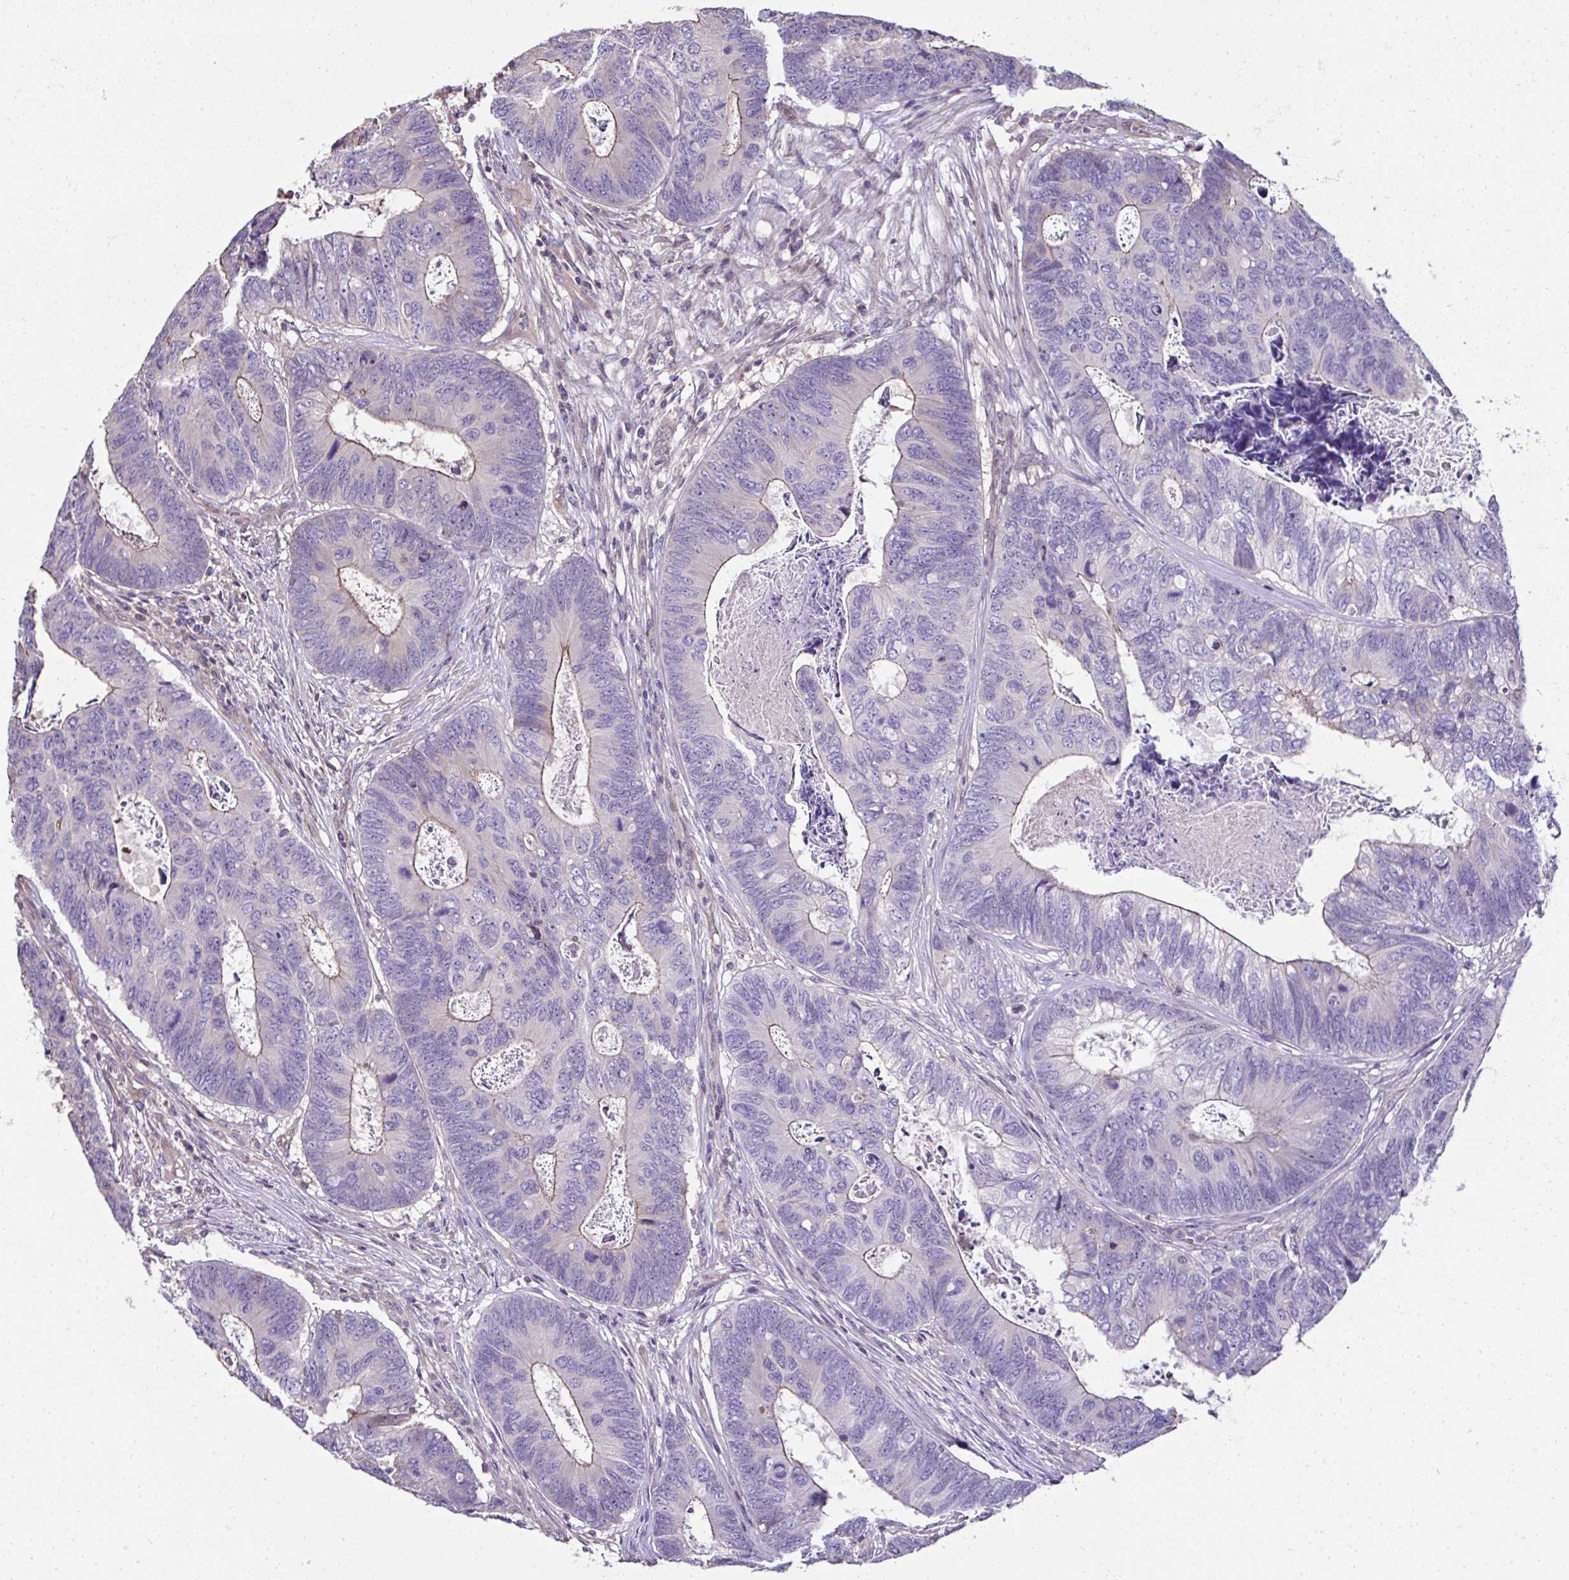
{"staining": {"intensity": "negative", "quantity": "none", "location": "none"}, "tissue": "colorectal cancer", "cell_type": "Tumor cells", "image_type": "cancer", "snomed": [{"axis": "morphology", "description": "Adenocarcinoma, NOS"}, {"axis": "topography", "description": "Colon"}], "caption": "Immunohistochemistry (IHC) of human colorectal cancer (adenocarcinoma) demonstrates no positivity in tumor cells. (DAB (3,3'-diaminobenzidine) immunohistochemistry with hematoxylin counter stain).", "gene": "CCDC85C", "patient": {"sex": "female", "age": 67}}